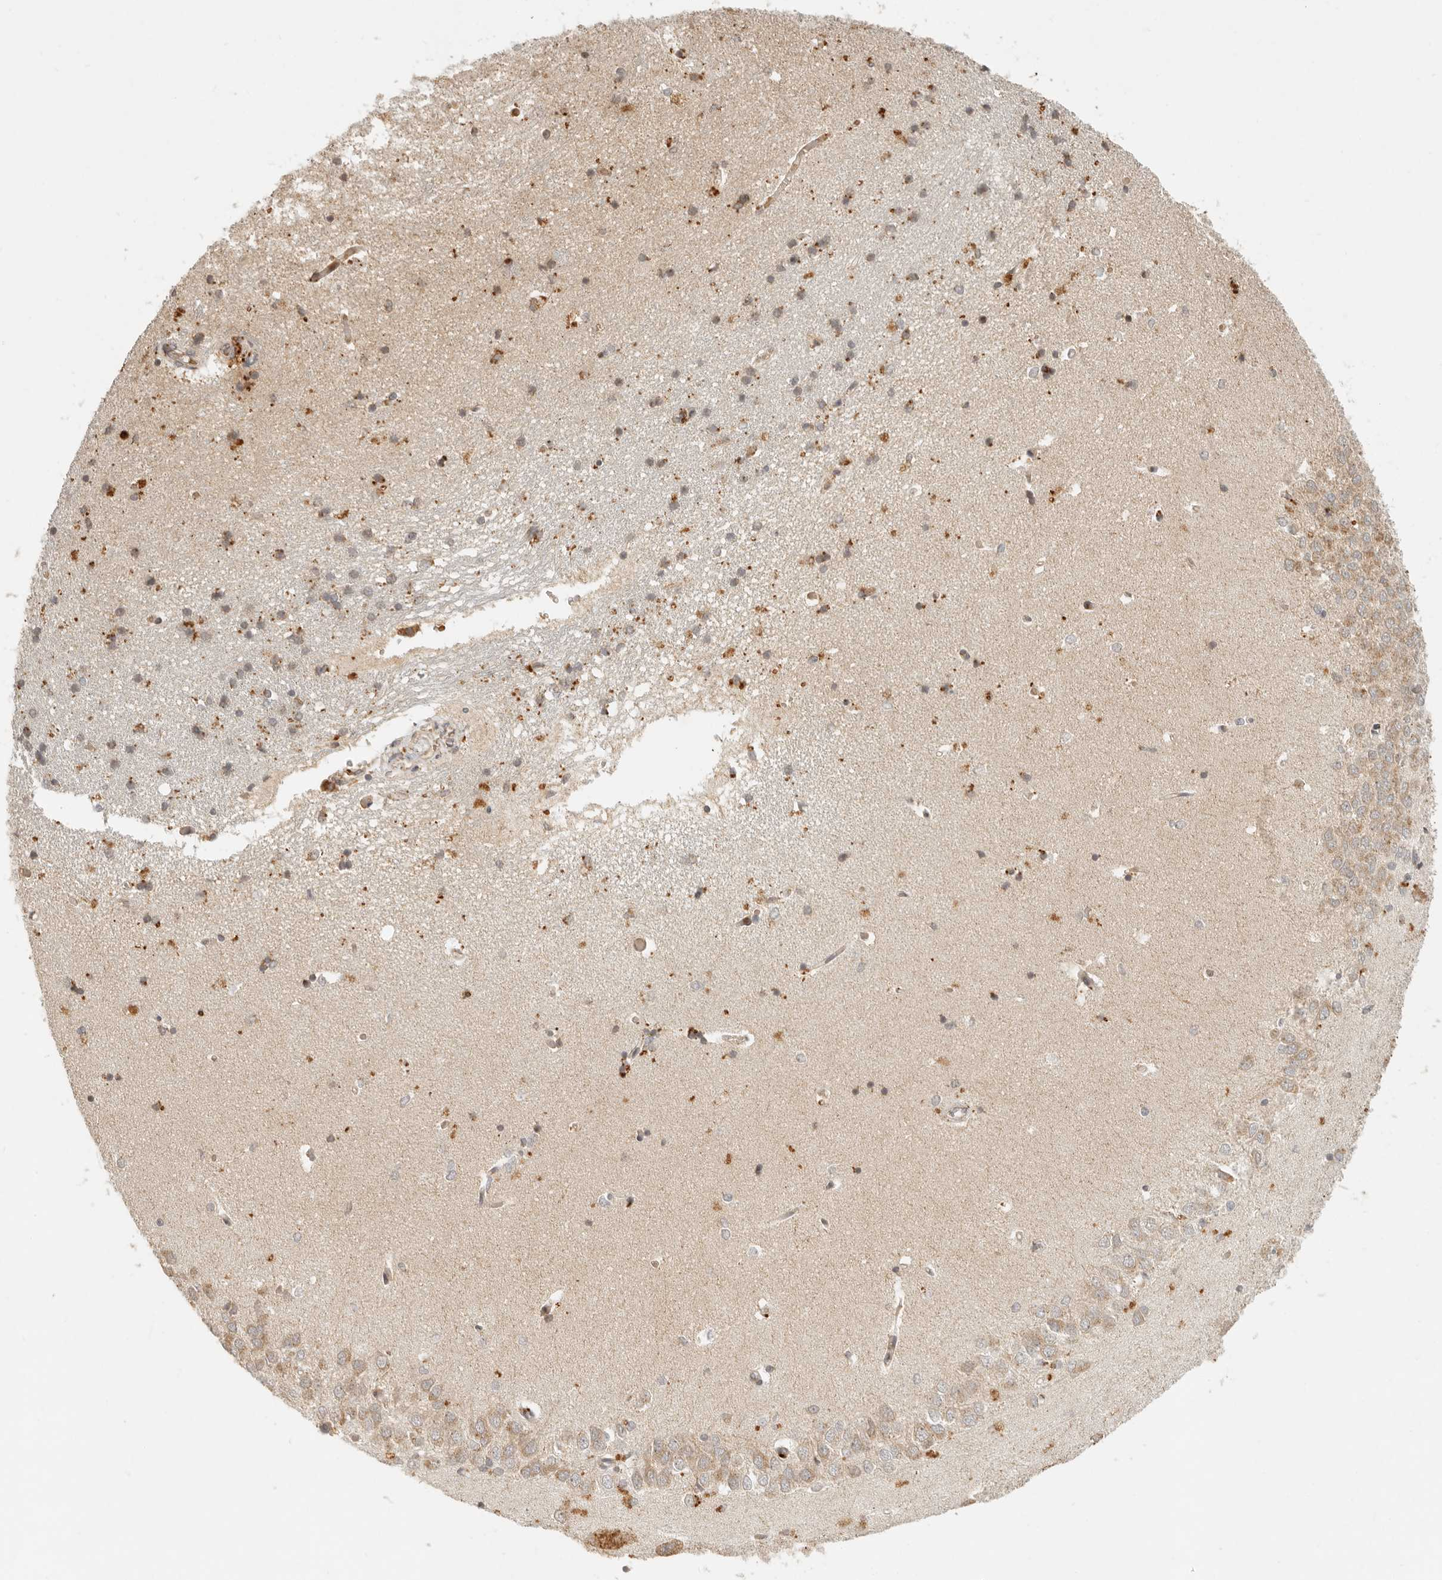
{"staining": {"intensity": "moderate", "quantity": "25%-75%", "location": "cytoplasmic/membranous"}, "tissue": "hippocampus", "cell_type": "Glial cells", "image_type": "normal", "snomed": [{"axis": "morphology", "description": "Normal tissue, NOS"}, {"axis": "topography", "description": "Hippocampus"}], "caption": "Human hippocampus stained with a brown dye exhibits moderate cytoplasmic/membranous positive expression in approximately 25%-75% of glial cells.", "gene": "MRPL55", "patient": {"sex": "male", "age": 45}}